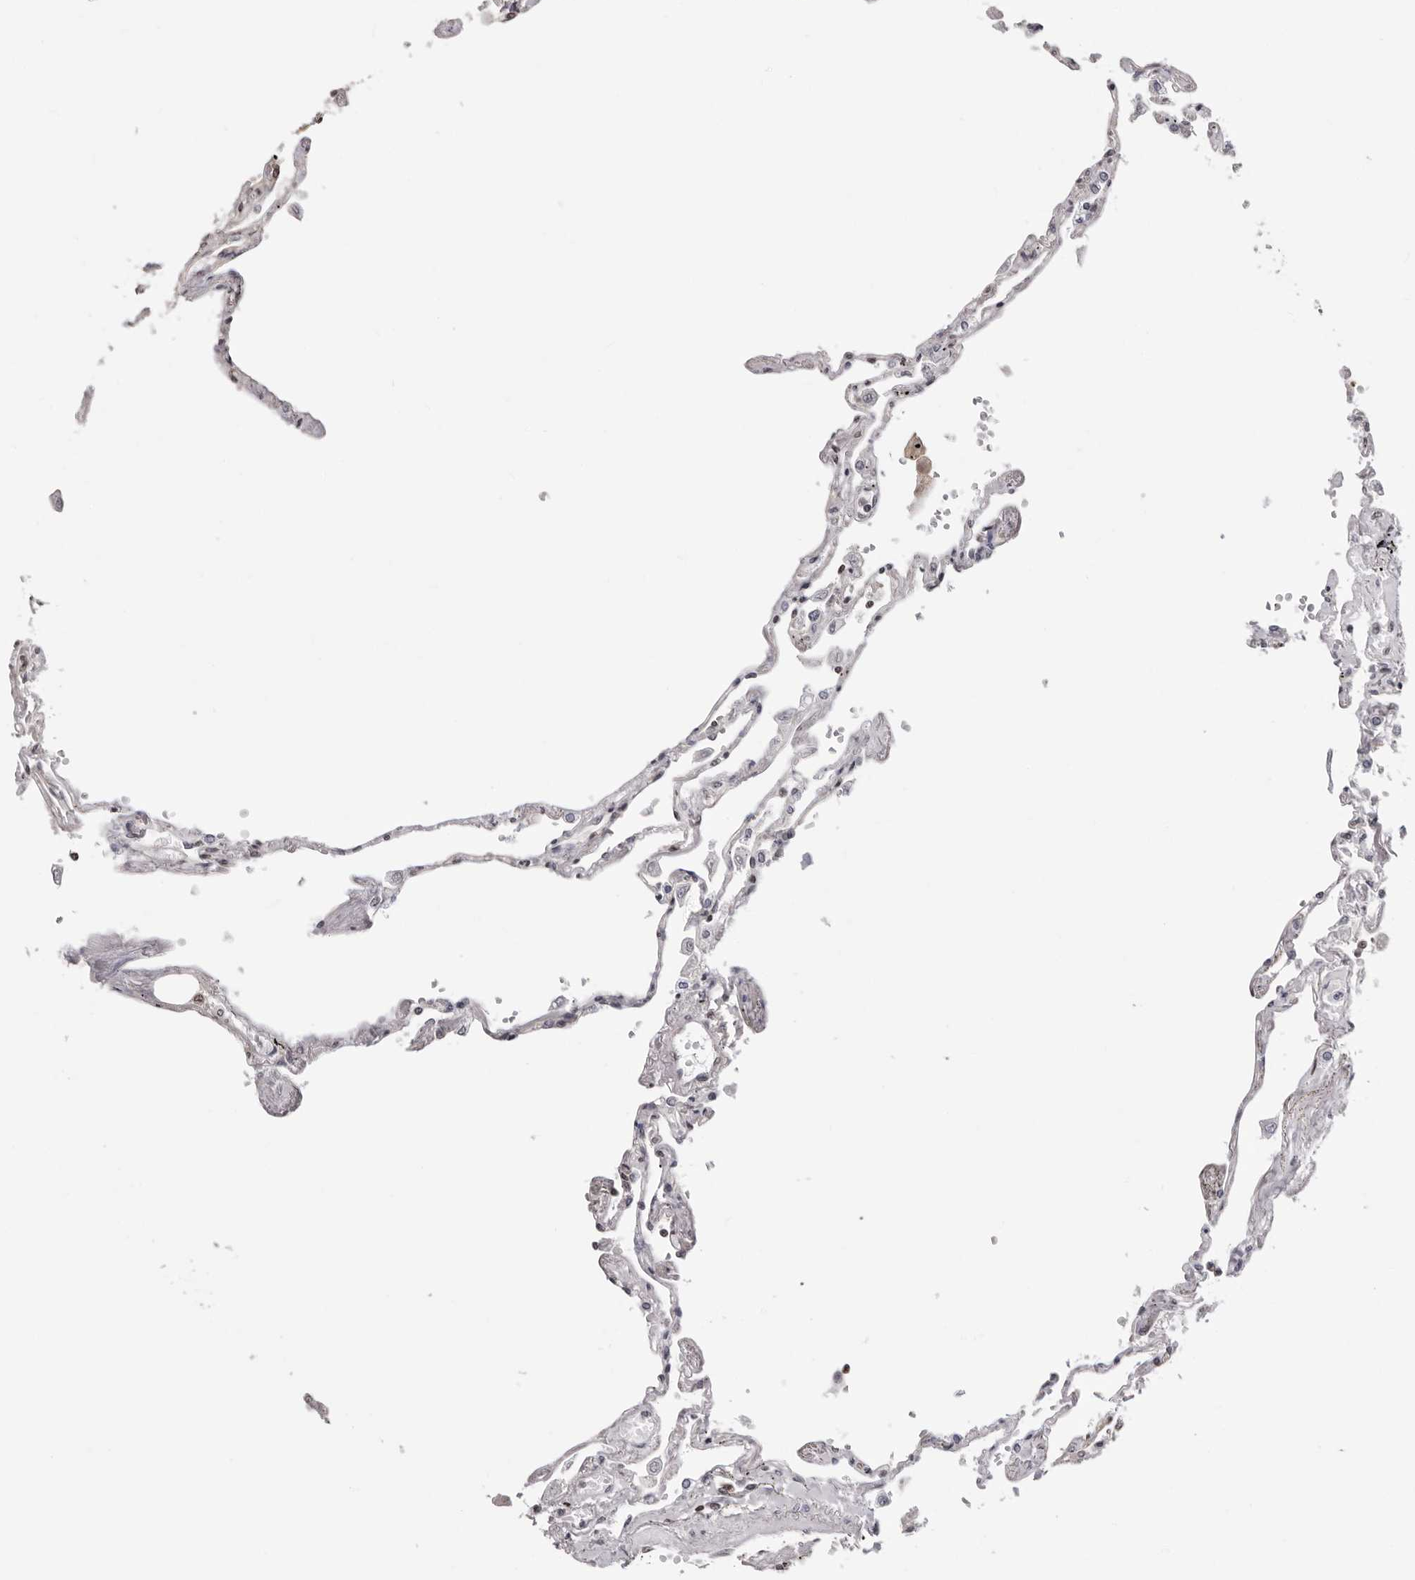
{"staining": {"intensity": "weak", "quantity": "25%-75%", "location": "nuclear"}, "tissue": "lung", "cell_type": "Alveolar cells", "image_type": "normal", "snomed": [{"axis": "morphology", "description": "Normal tissue, NOS"}, {"axis": "topography", "description": "Lung"}], "caption": "A photomicrograph of human lung stained for a protein displays weak nuclear brown staining in alveolar cells.", "gene": "SDE2", "patient": {"sex": "female", "age": 67}}